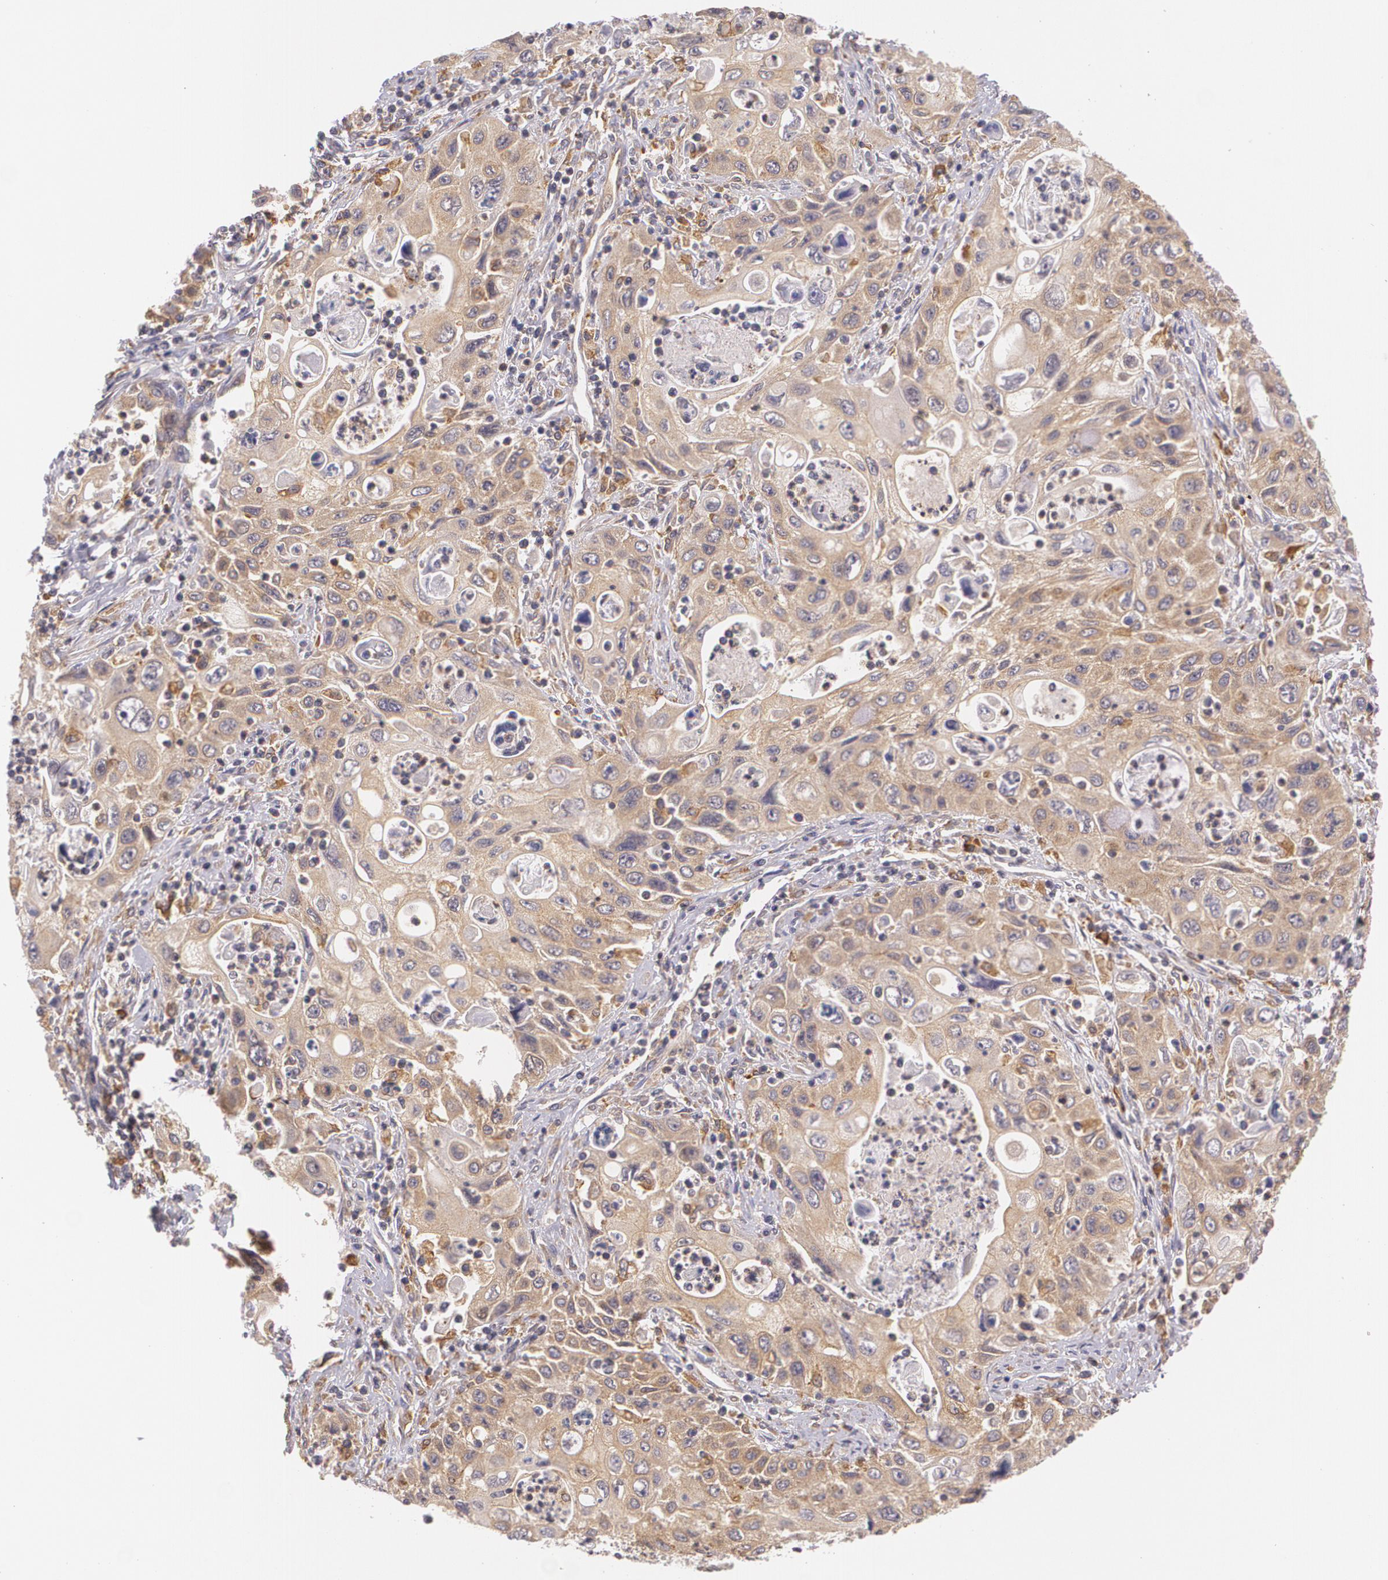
{"staining": {"intensity": "moderate", "quantity": ">75%", "location": "cytoplasmic/membranous"}, "tissue": "pancreatic cancer", "cell_type": "Tumor cells", "image_type": "cancer", "snomed": [{"axis": "morphology", "description": "Adenocarcinoma, NOS"}, {"axis": "topography", "description": "Pancreas"}], "caption": "A brown stain shows moderate cytoplasmic/membranous positivity of a protein in human pancreatic adenocarcinoma tumor cells.", "gene": "CCL17", "patient": {"sex": "male", "age": 70}}